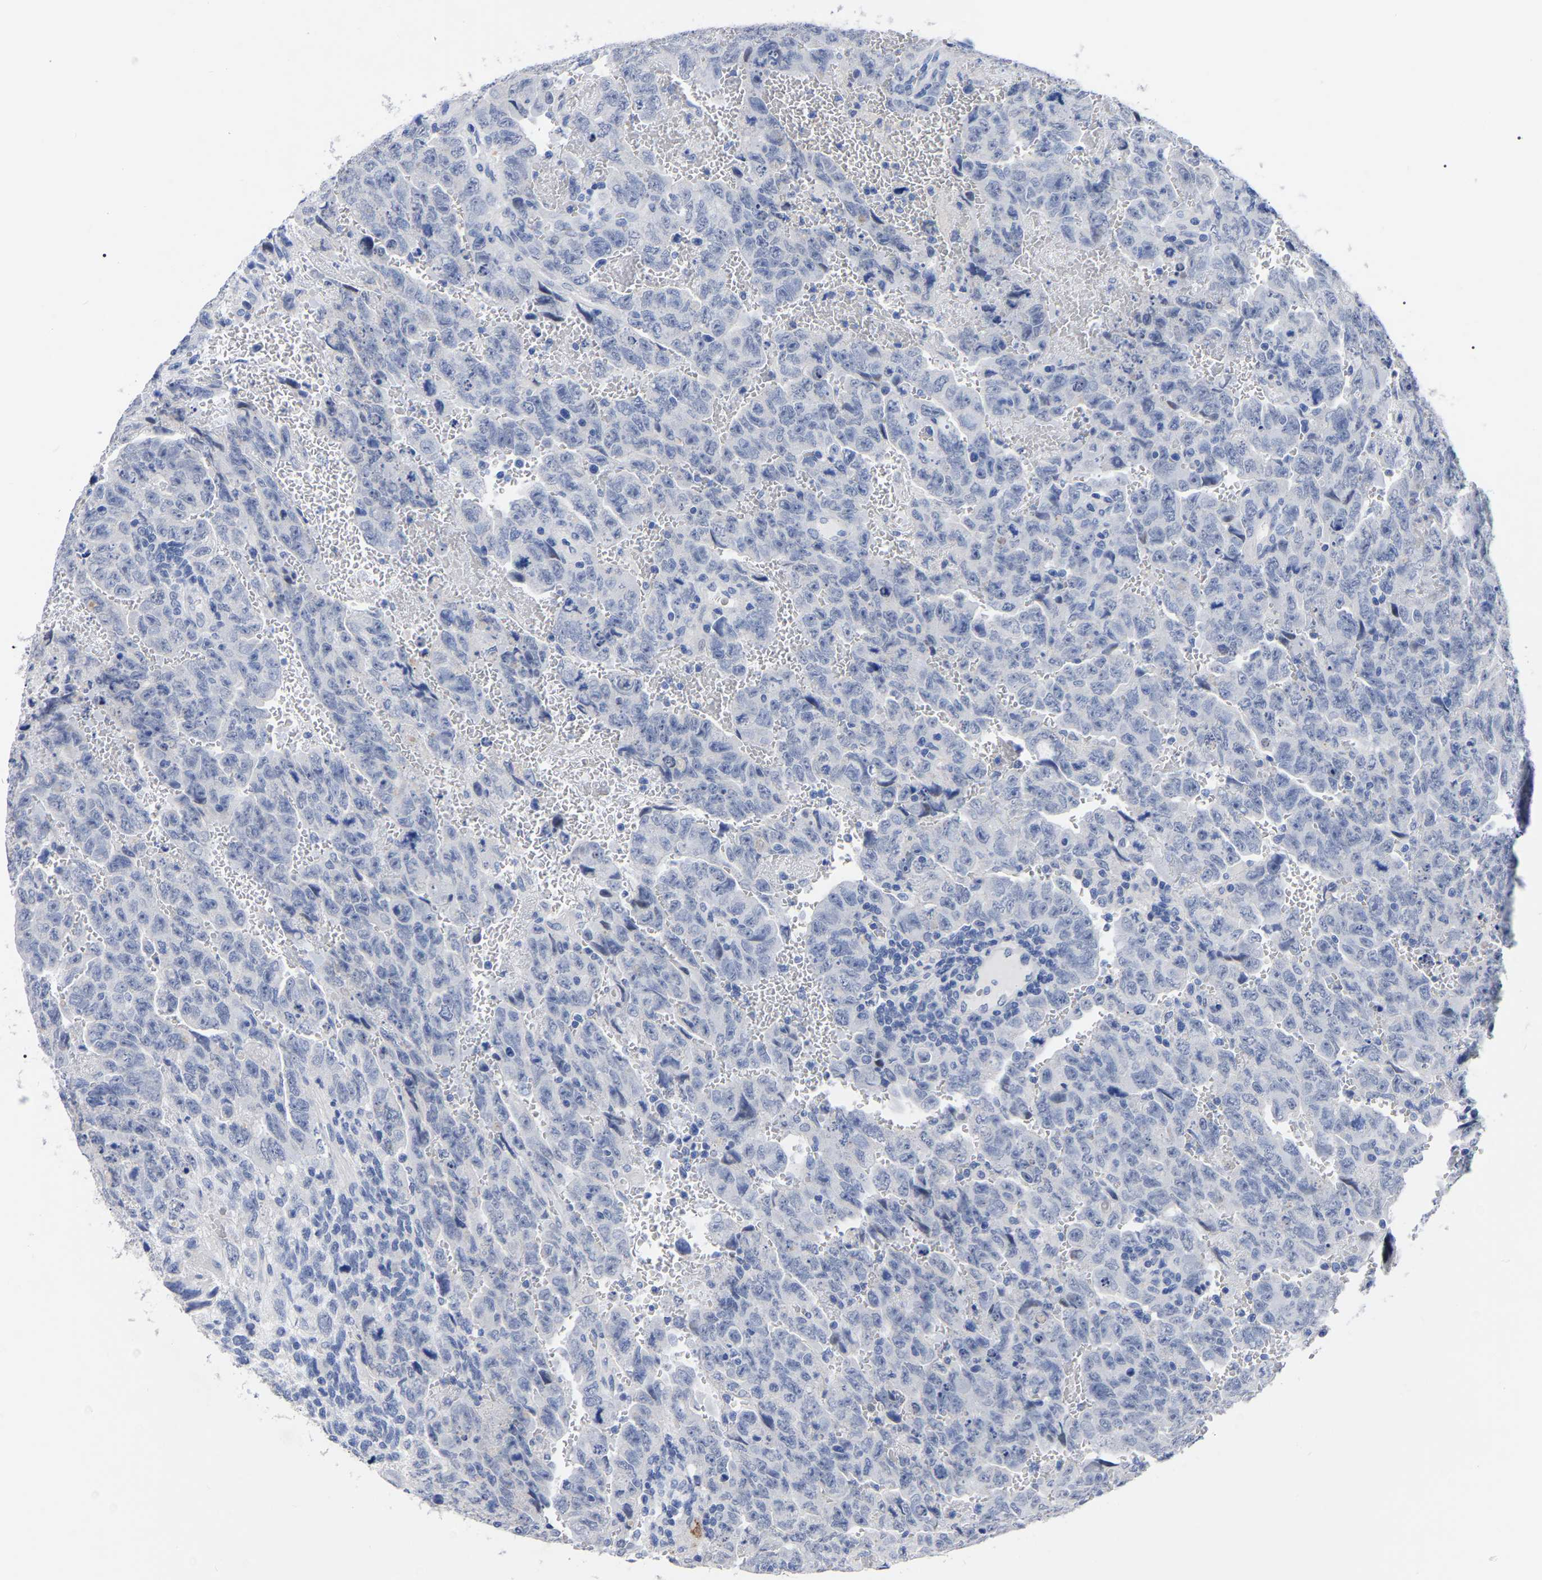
{"staining": {"intensity": "negative", "quantity": "none", "location": "none"}, "tissue": "testis cancer", "cell_type": "Tumor cells", "image_type": "cancer", "snomed": [{"axis": "morphology", "description": "Carcinoma, Embryonal, NOS"}, {"axis": "topography", "description": "Testis"}], "caption": "An image of human testis cancer (embryonal carcinoma) is negative for staining in tumor cells. The staining was performed using DAB (3,3'-diaminobenzidine) to visualize the protein expression in brown, while the nuclei were stained in blue with hematoxylin (Magnification: 20x).", "gene": "ANXA13", "patient": {"sex": "male", "age": 28}}